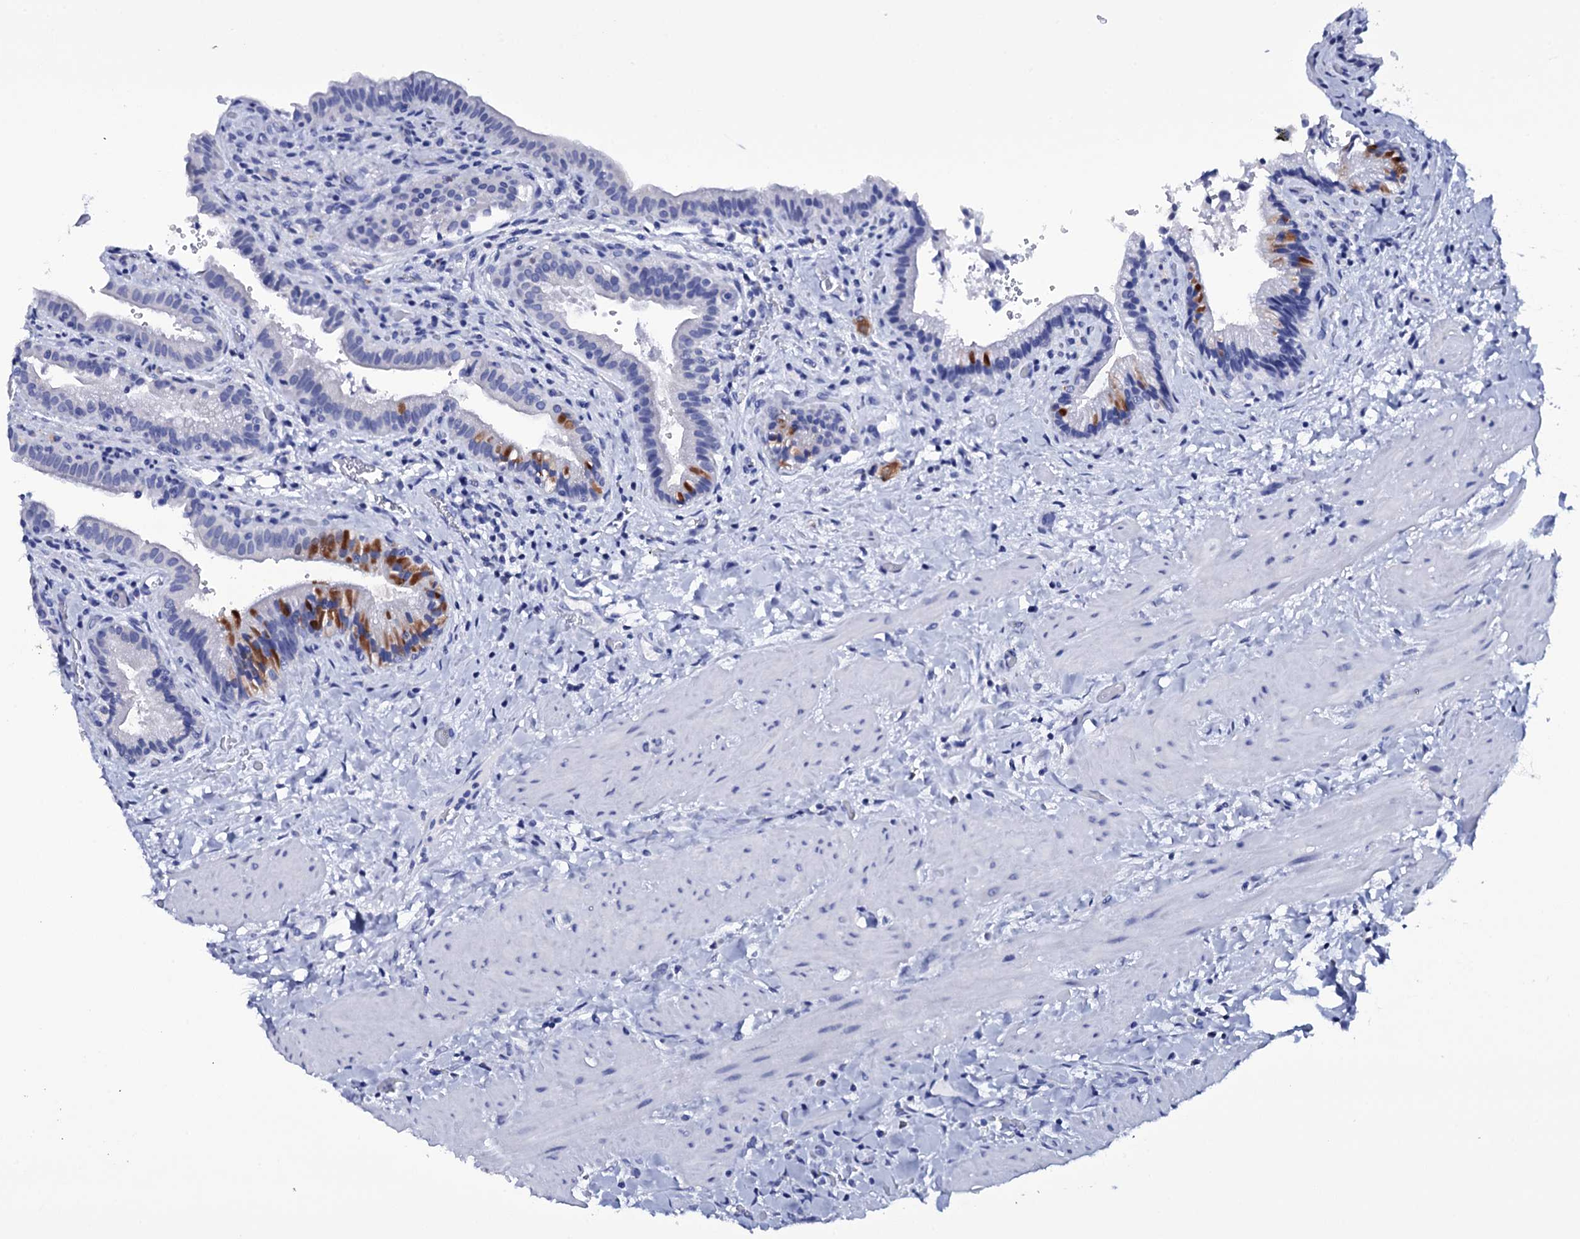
{"staining": {"intensity": "moderate", "quantity": "<25%", "location": "cytoplasmic/membranous"}, "tissue": "gallbladder", "cell_type": "Glandular cells", "image_type": "normal", "snomed": [{"axis": "morphology", "description": "Normal tissue, NOS"}, {"axis": "topography", "description": "Gallbladder"}], "caption": "Moderate cytoplasmic/membranous protein staining is identified in about <25% of glandular cells in gallbladder.", "gene": "ITPRID2", "patient": {"sex": "male", "age": 24}}